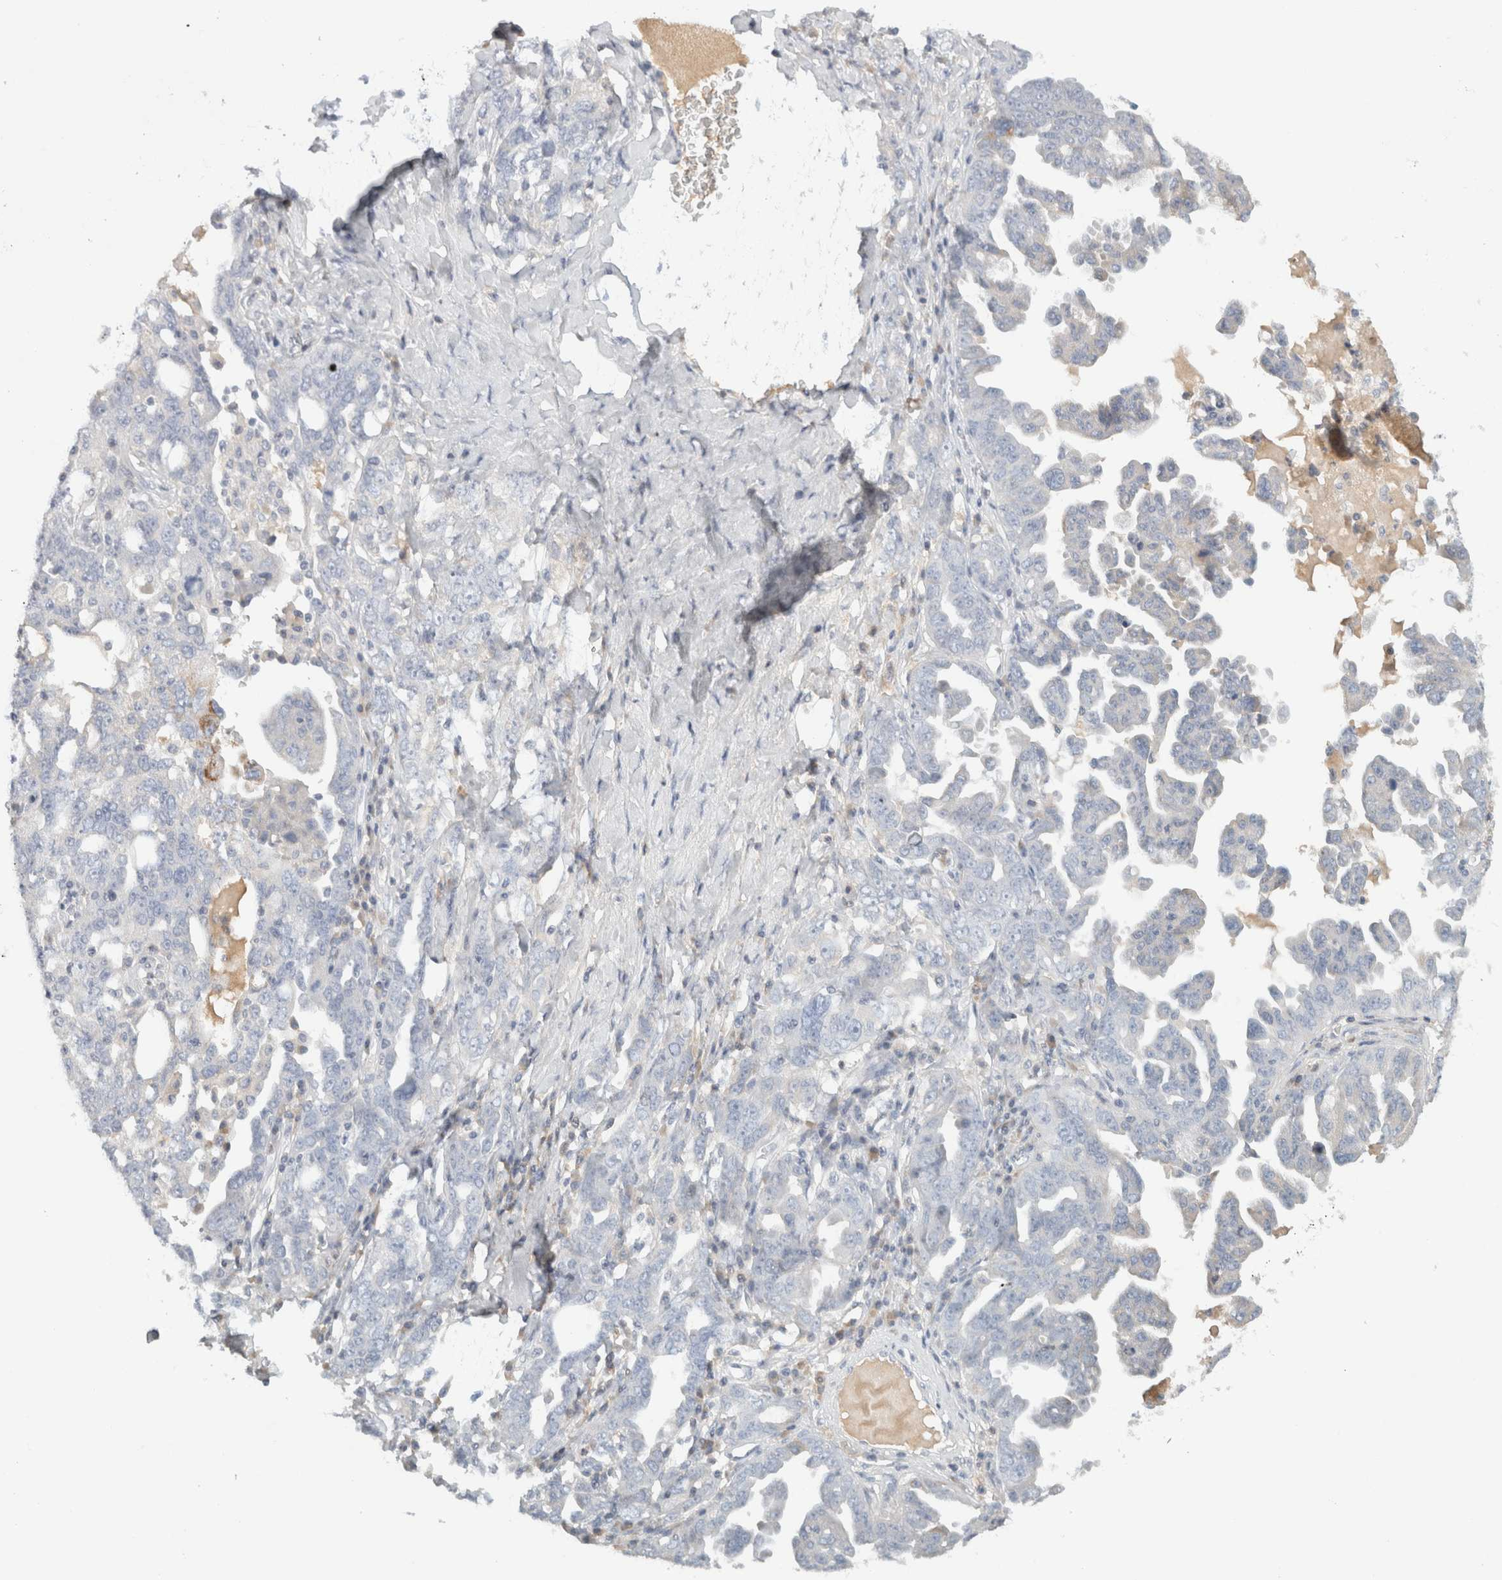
{"staining": {"intensity": "negative", "quantity": "none", "location": "none"}, "tissue": "ovarian cancer", "cell_type": "Tumor cells", "image_type": "cancer", "snomed": [{"axis": "morphology", "description": "Carcinoma, endometroid"}, {"axis": "topography", "description": "Ovary"}], "caption": "An immunohistochemistry (IHC) image of ovarian cancer is shown. There is no staining in tumor cells of ovarian cancer. The staining was performed using DAB (3,3'-diaminobenzidine) to visualize the protein expression in brown, while the nuclei were stained in blue with hematoxylin (Magnification: 20x).", "gene": "STK31", "patient": {"sex": "female", "age": 62}}